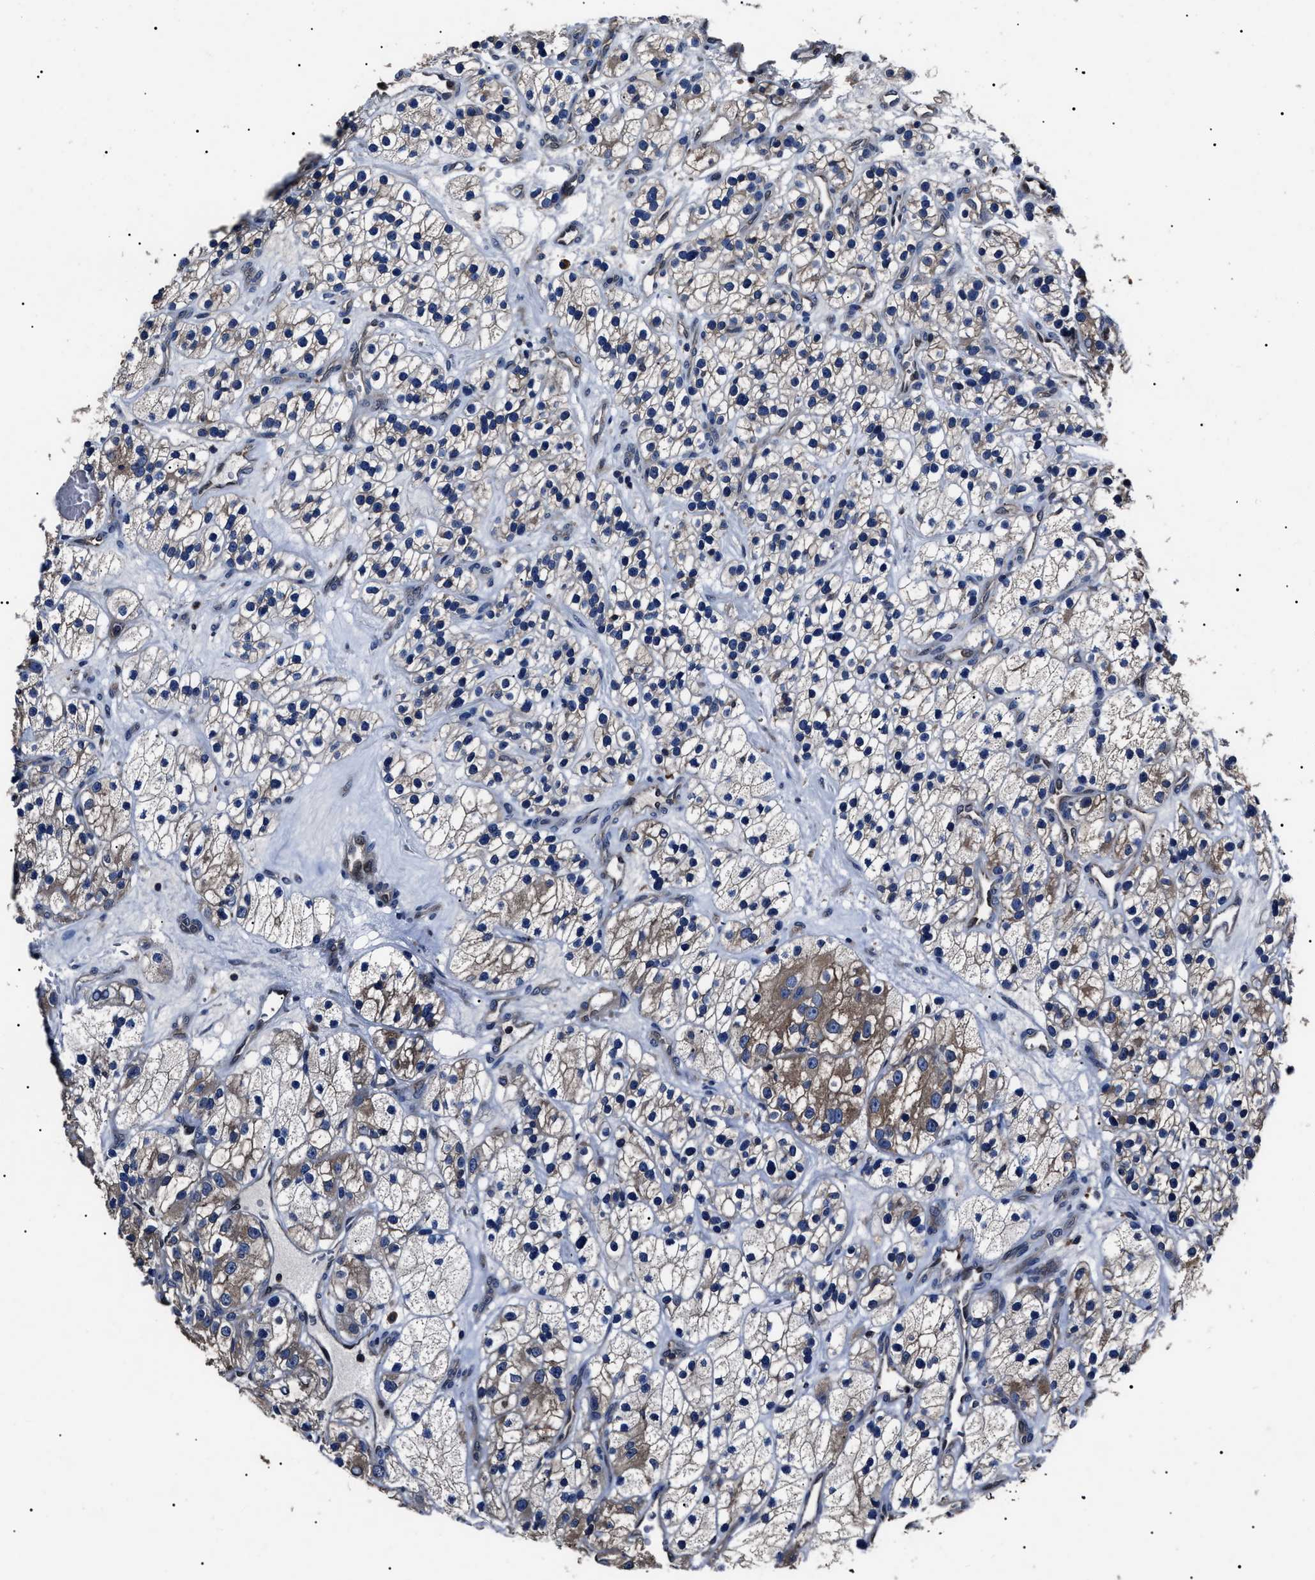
{"staining": {"intensity": "weak", "quantity": "25%-75%", "location": "cytoplasmic/membranous"}, "tissue": "renal cancer", "cell_type": "Tumor cells", "image_type": "cancer", "snomed": [{"axis": "morphology", "description": "Adenocarcinoma, NOS"}, {"axis": "topography", "description": "Kidney"}], "caption": "Renal cancer stained with a protein marker displays weak staining in tumor cells.", "gene": "CCT8", "patient": {"sex": "female", "age": 57}}